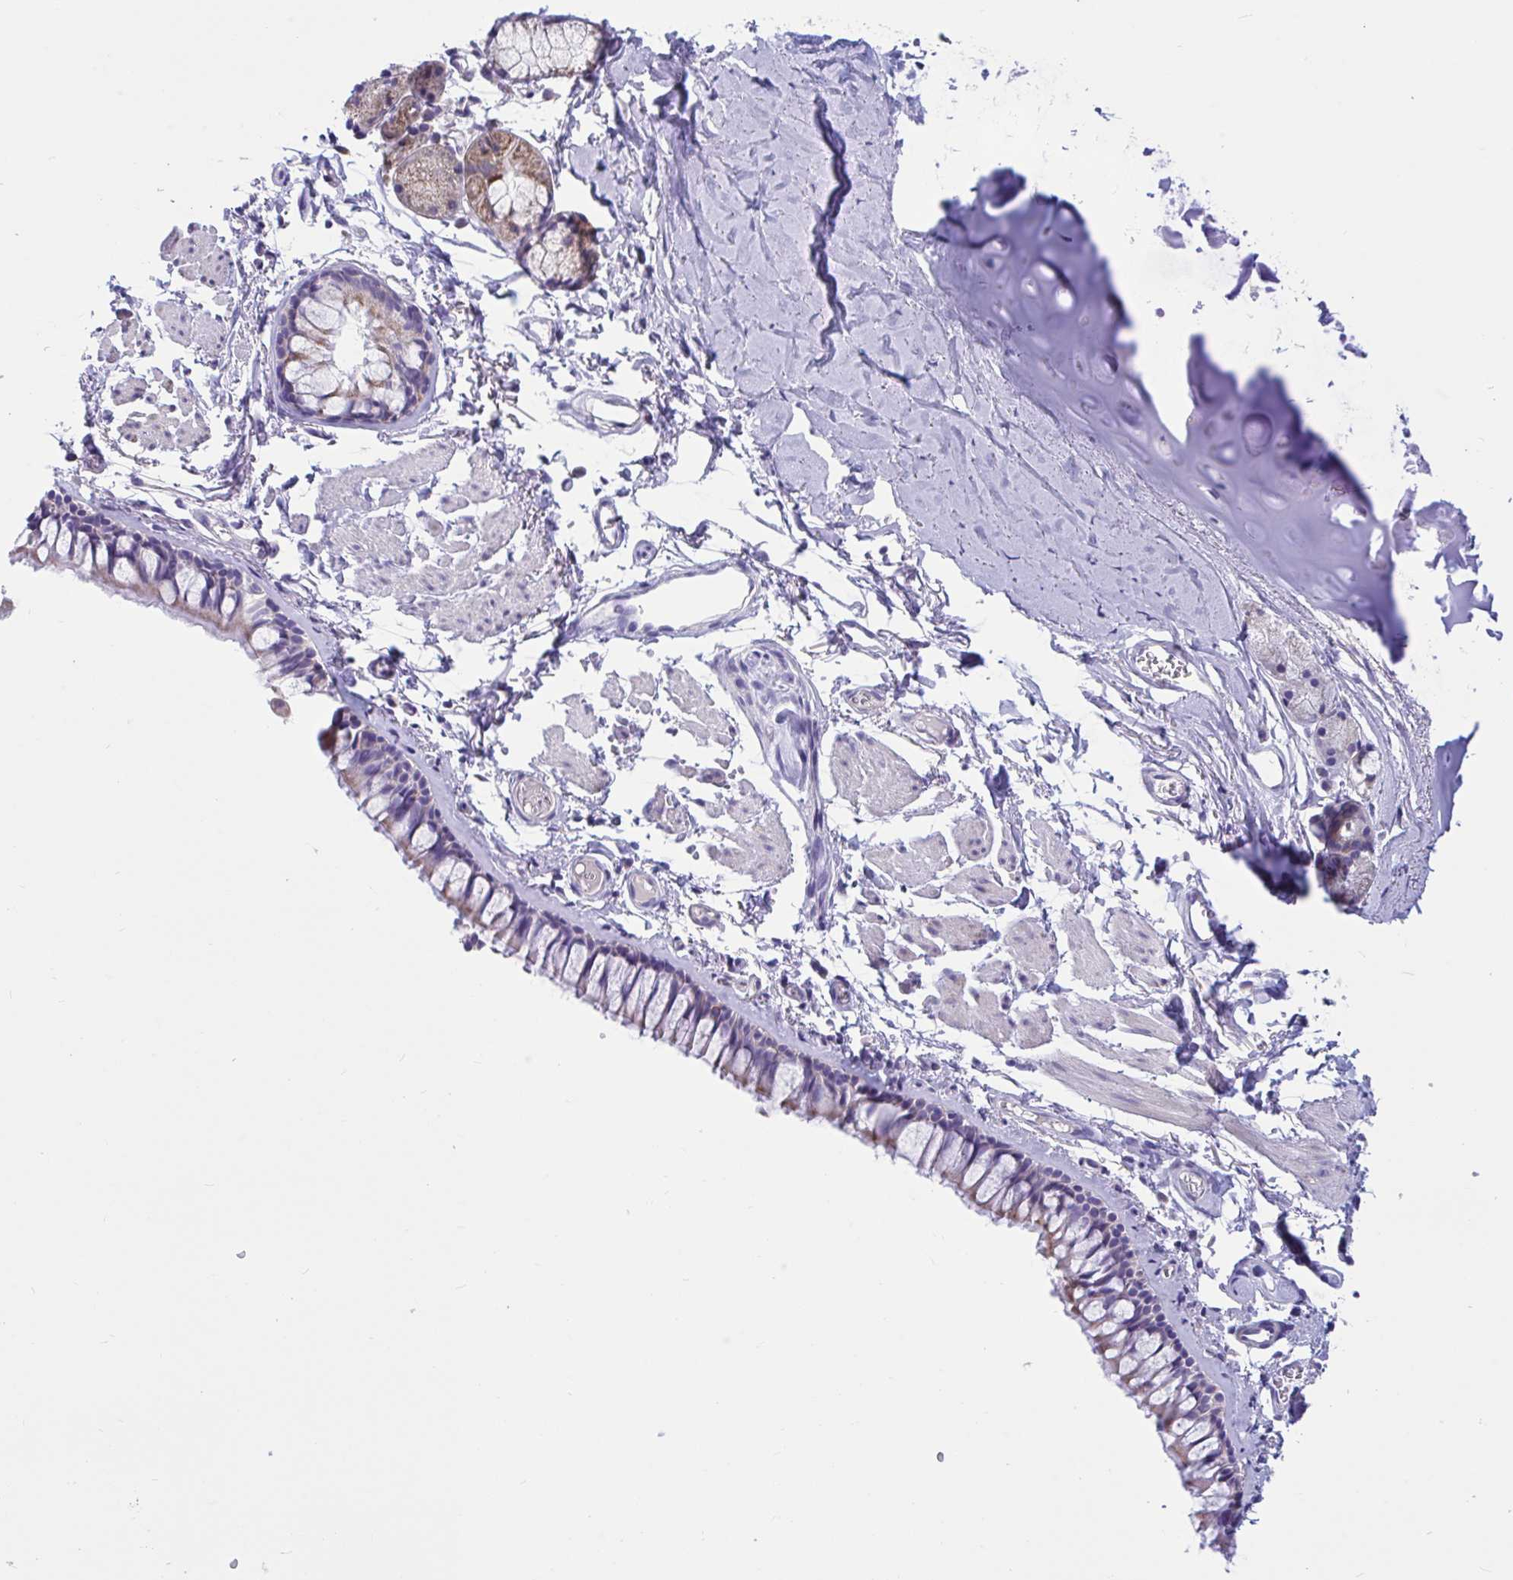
{"staining": {"intensity": "weak", "quantity": "25%-75%", "location": "cytoplasmic/membranous"}, "tissue": "bronchus", "cell_type": "Respiratory epithelial cells", "image_type": "normal", "snomed": [{"axis": "morphology", "description": "Normal tissue, NOS"}, {"axis": "topography", "description": "Cartilage tissue"}, {"axis": "topography", "description": "Bronchus"}], "caption": "High-magnification brightfield microscopy of normal bronchus stained with DAB (3,3'-diaminobenzidine) (brown) and counterstained with hematoxylin (blue). respiratory epithelial cells exhibit weak cytoplasmic/membranous positivity is seen in approximately25%-75% of cells. Nuclei are stained in blue.", "gene": "OR13A1", "patient": {"sex": "female", "age": 79}}